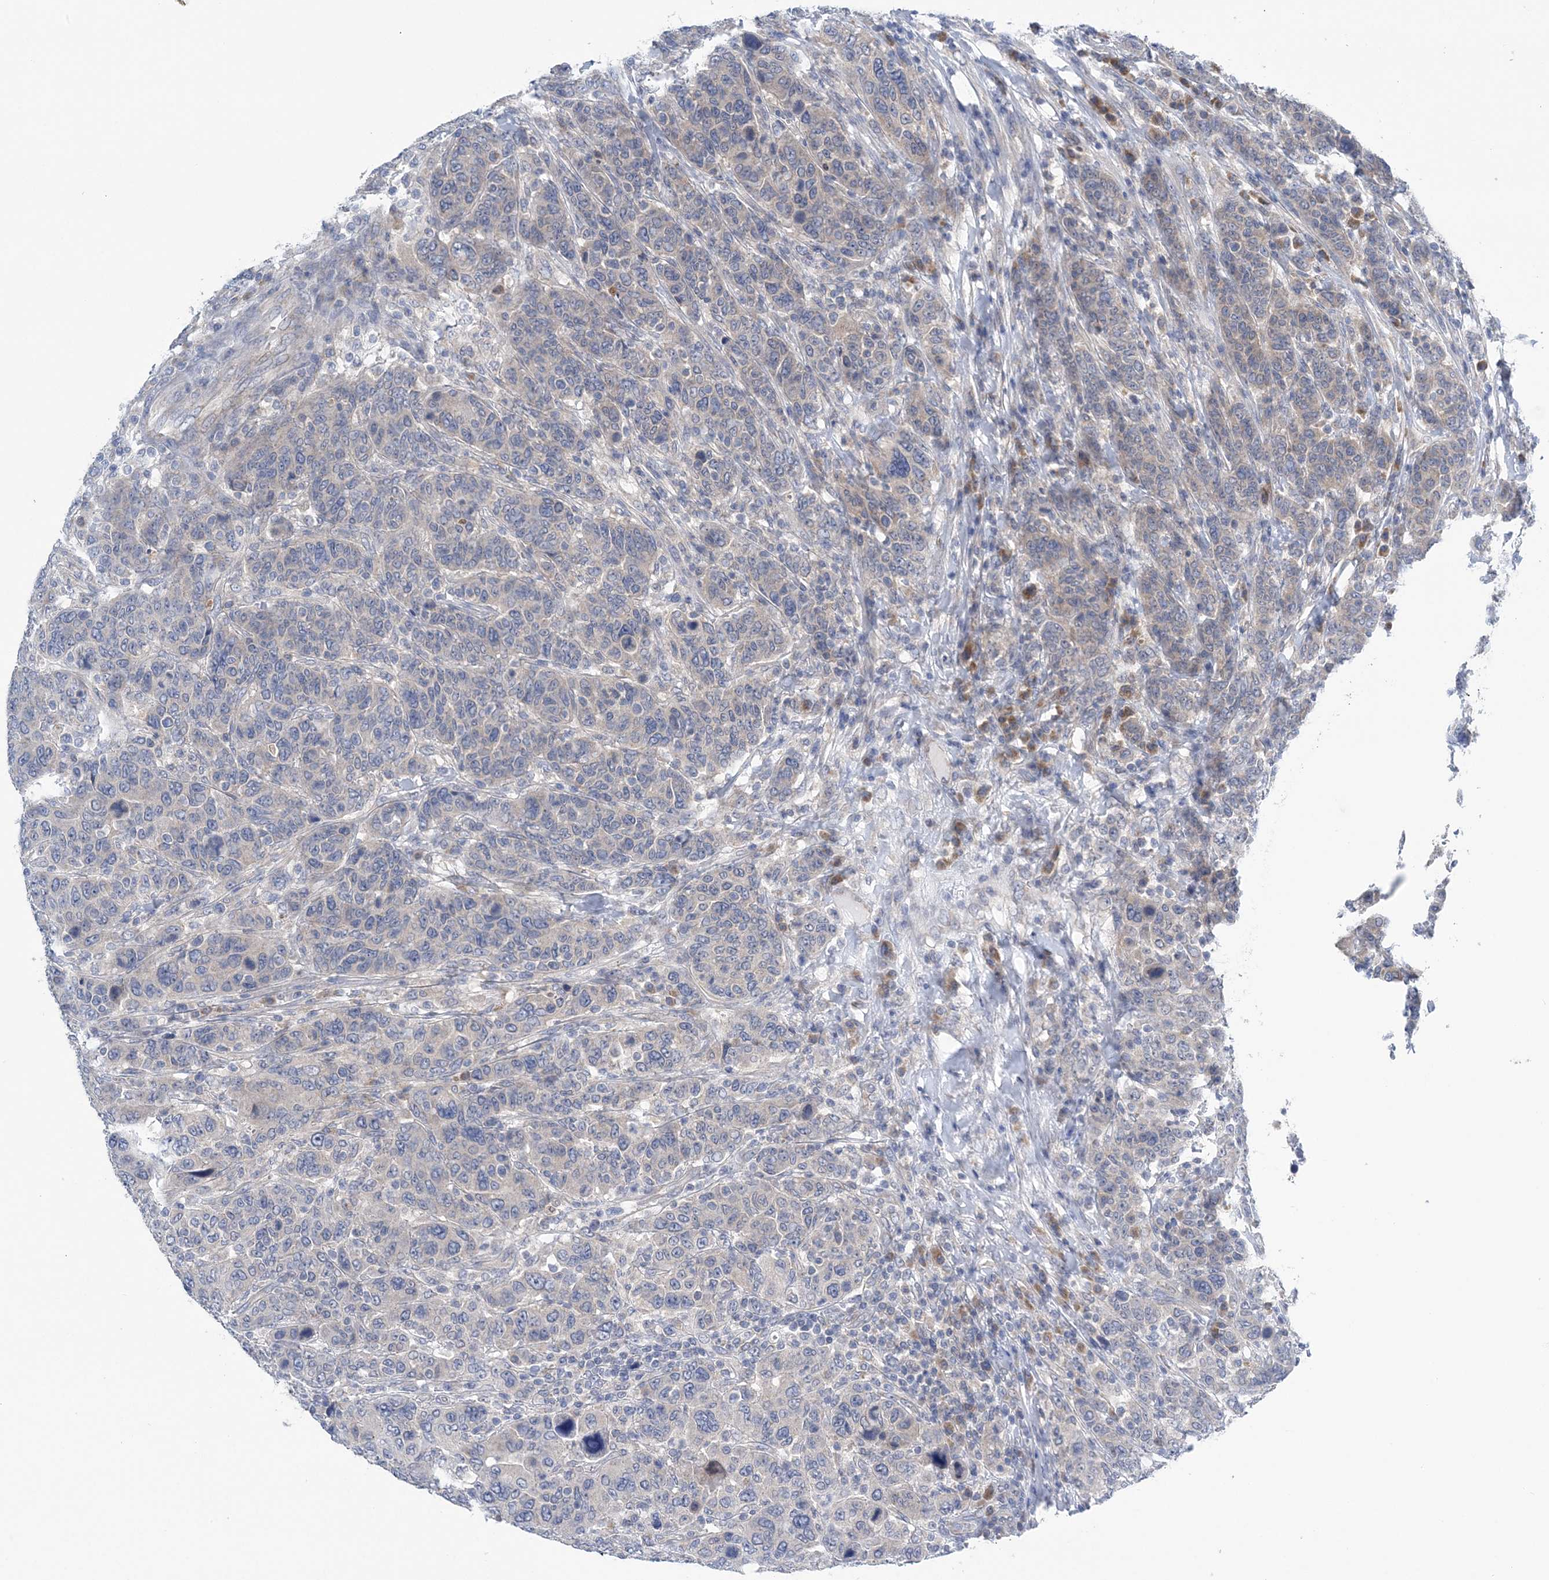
{"staining": {"intensity": "negative", "quantity": "none", "location": "none"}, "tissue": "breast cancer", "cell_type": "Tumor cells", "image_type": "cancer", "snomed": [{"axis": "morphology", "description": "Duct carcinoma"}, {"axis": "topography", "description": "Breast"}], "caption": "Tumor cells are negative for protein expression in human breast infiltrating ductal carcinoma.", "gene": "COPE", "patient": {"sex": "female", "age": 37}}